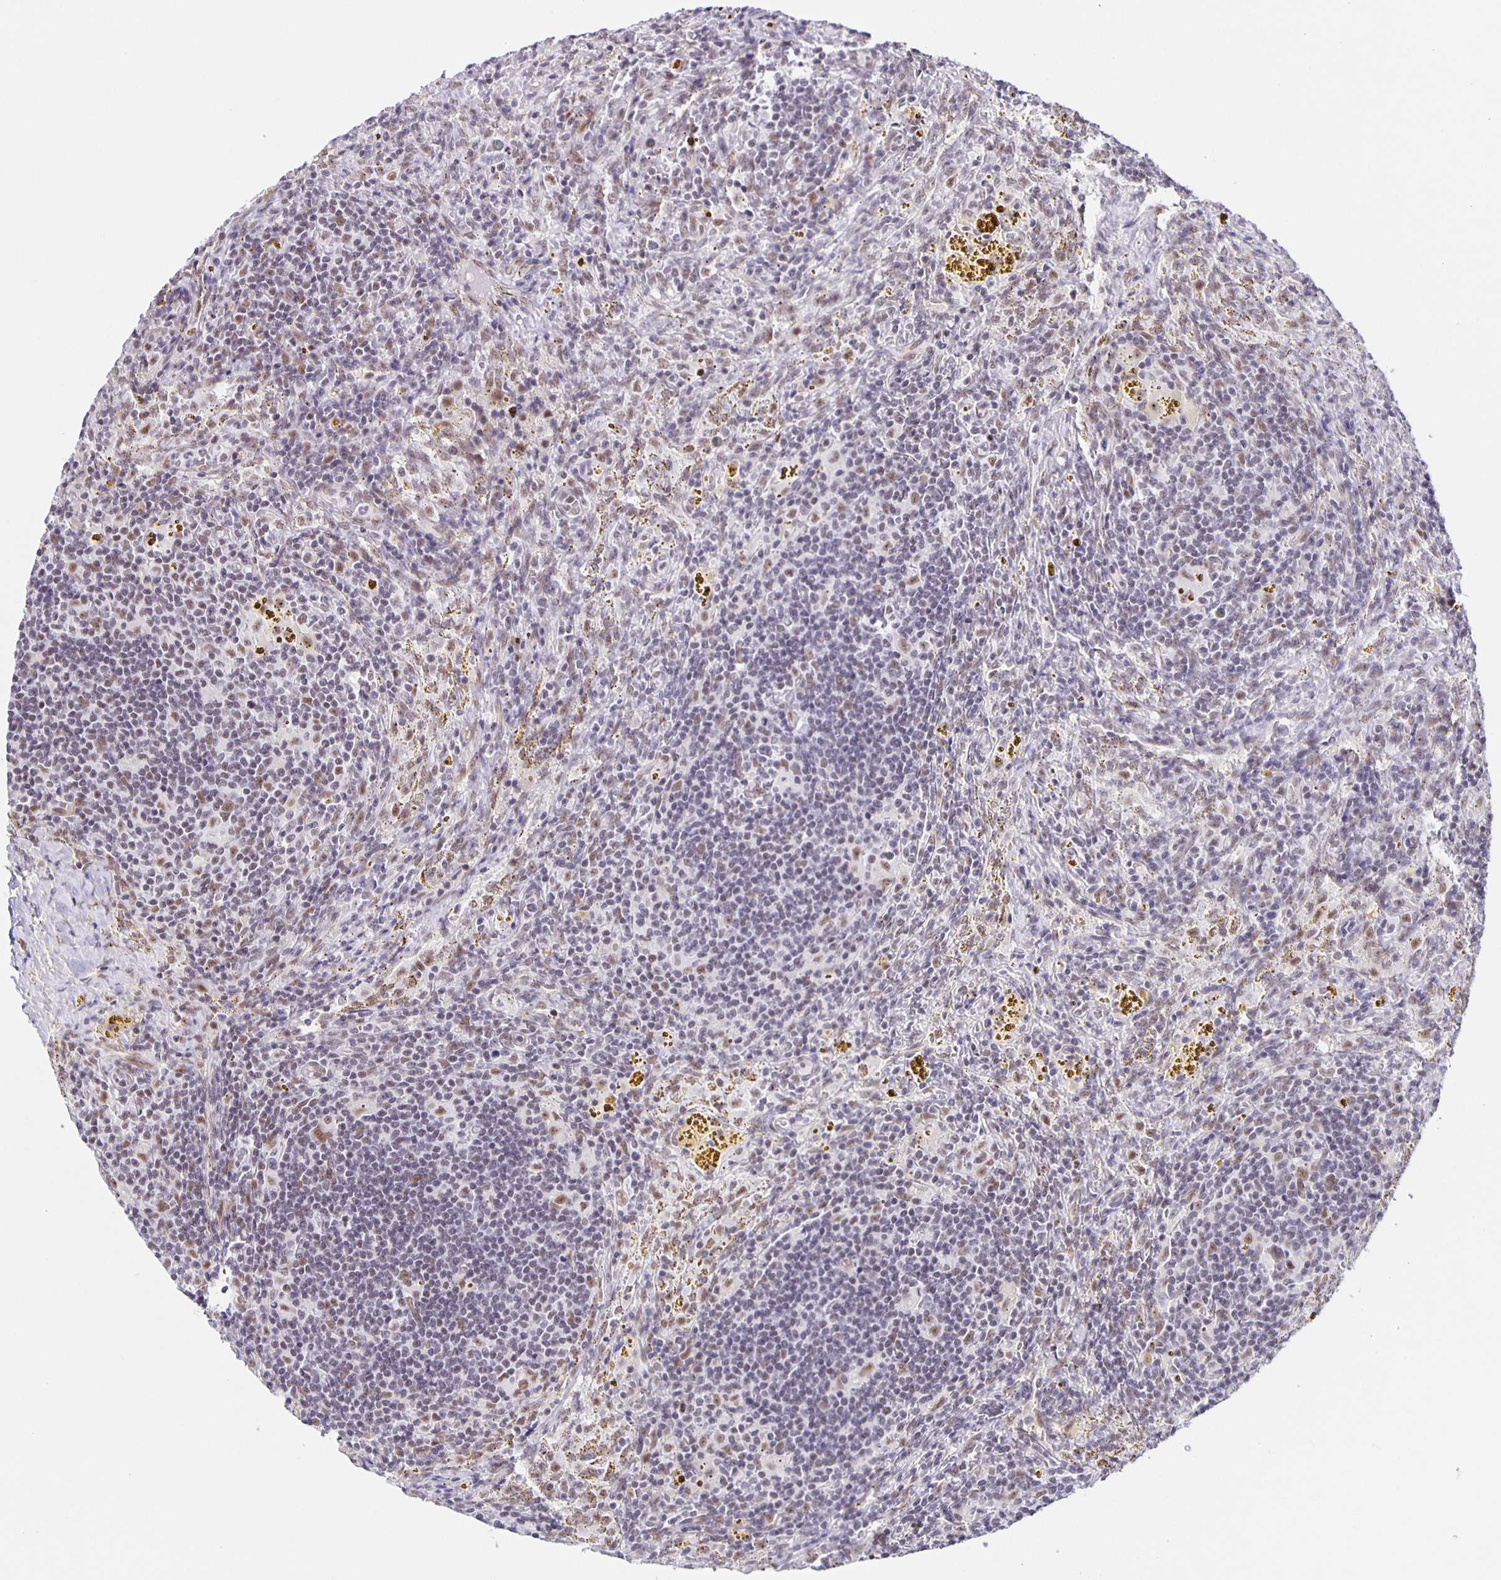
{"staining": {"intensity": "weak", "quantity": "<25%", "location": "nuclear"}, "tissue": "lymphoma", "cell_type": "Tumor cells", "image_type": "cancer", "snomed": [{"axis": "morphology", "description": "Malignant lymphoma, non-Hodgkin's type, Low grade"}, {"axis": "topography", "description": "Spleen"}], "caption": "Lymphoma was stained to show a protein in brown. There is no significant expression in tumor cells. The staining is performed using DAB brown chromogen with nuclei counter-stained in using hematoxylin.", "gene": "ZRANB2", "patient": {"sex": "female", "age": 70}}